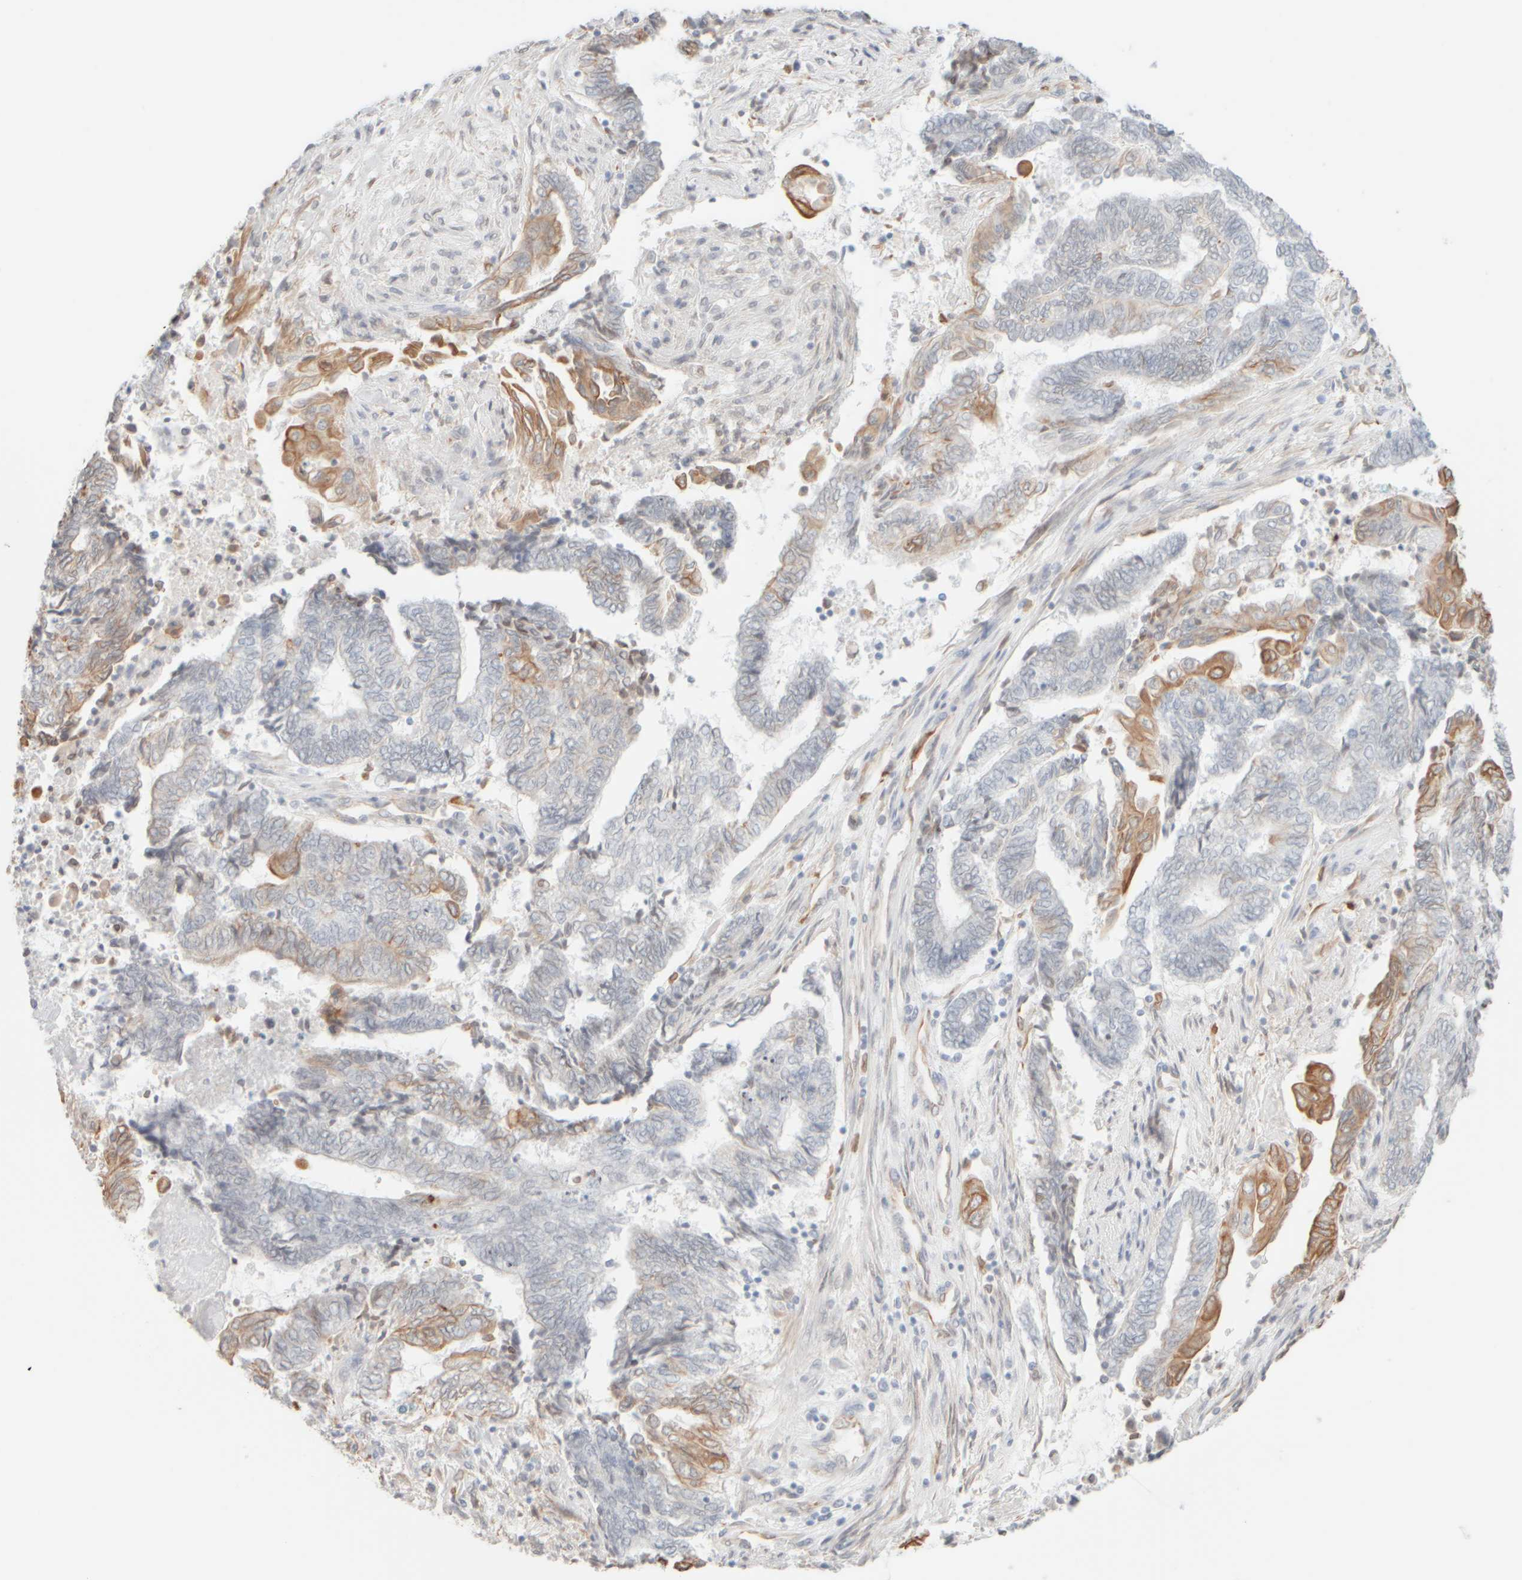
{"staining": {"intensity": "moderate", "quantity": "25%-75%", "location": "cytoplasmic/membranous"}, "tissue": "endometrial cancer", "cell_type": "Tumor cells", "image_type": "cancer", "snomed": [{"axis": "morphology", "description": "Adenocarcinoma, NOS"}, {"axis": "topography", "description": "Uterus"}, {"axis": "topography", "description": "Endometrium"}], "caption": "Immunohistochemistry of endometrial cancer (adenocarcinoma) exhibits medium levels of moderate cytoplasmic/membranous expression in about 25%-75% of tumor cells. The protein is shown in brown color, while the nuclei are stained blue.", "gene": "KRT15", "patient": {"sex": "female", "age": 70}}